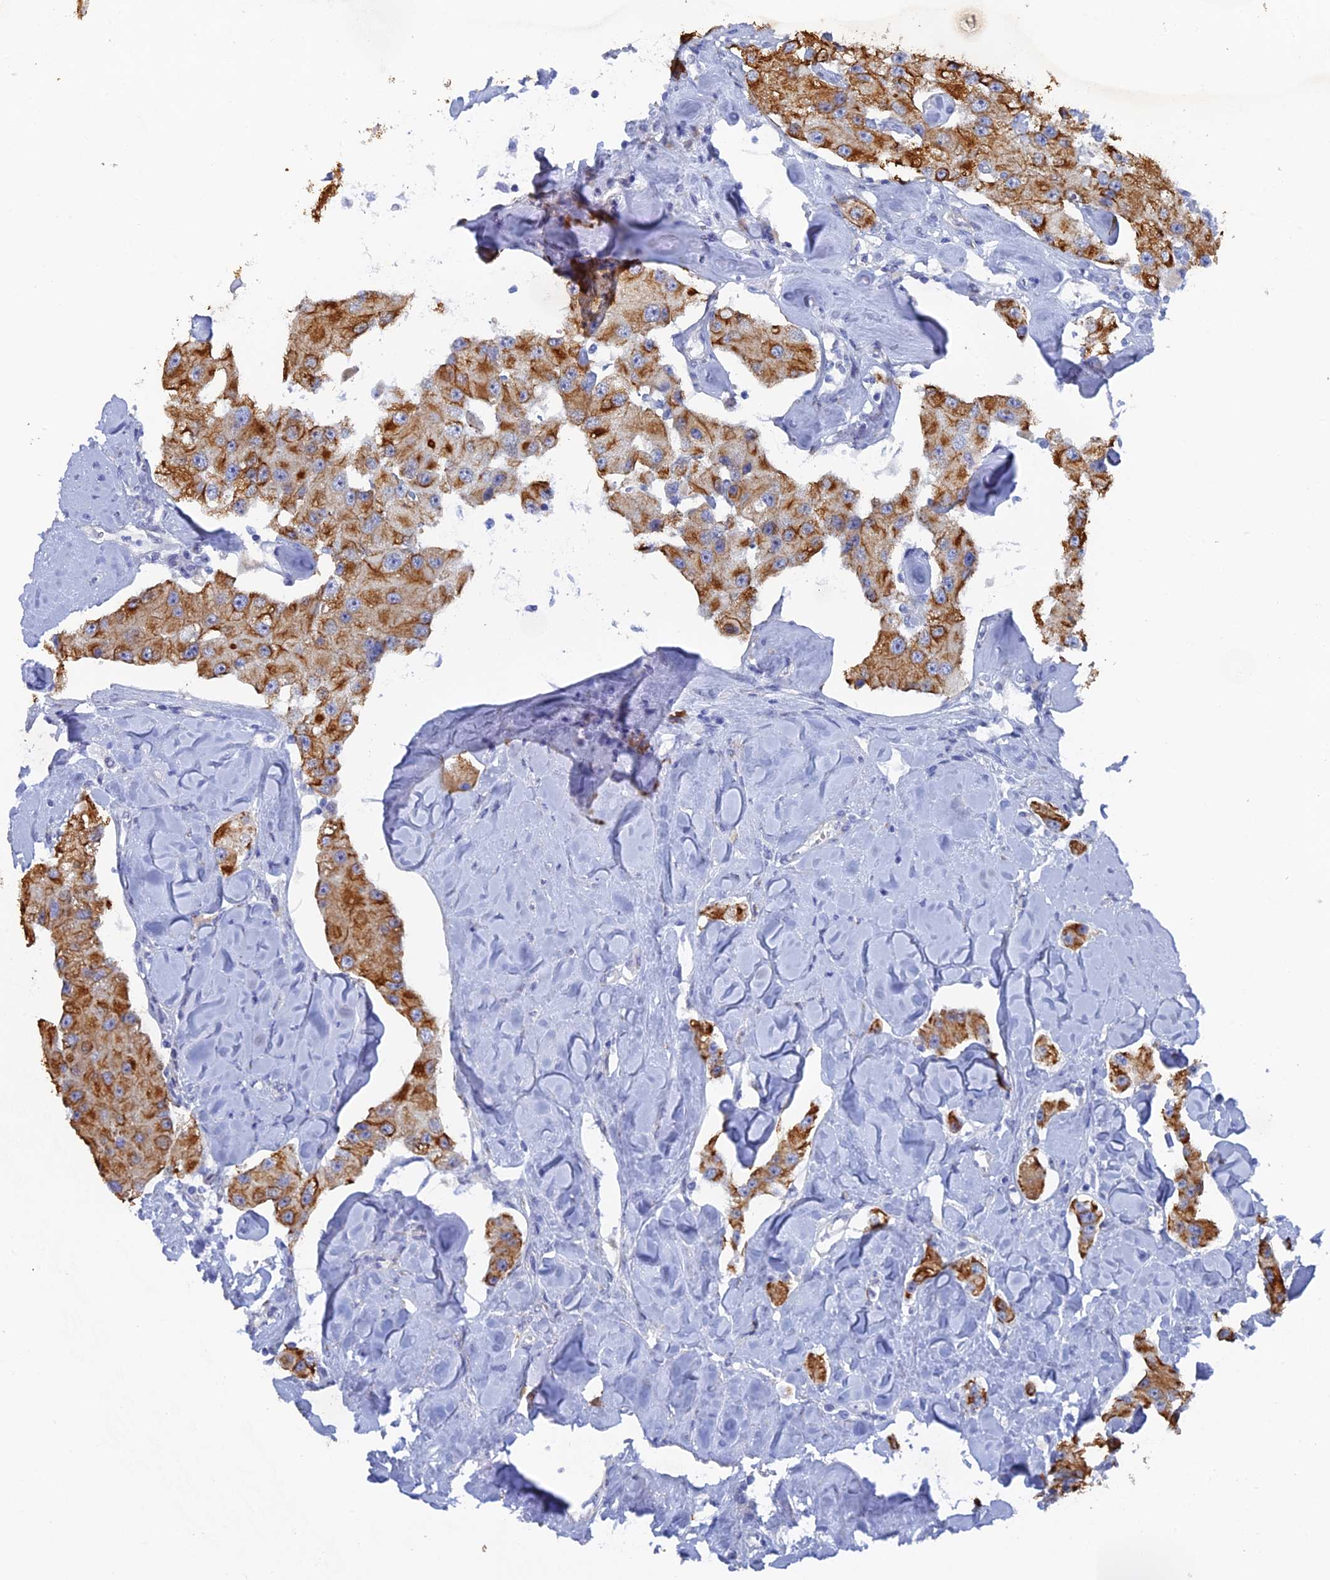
{"staining": {"intensity": "moderate", "quantity": ">75%", "location": "cytoplasmic/membranous"}, "tissue": "carcinoid", "cell_type": "Tumor cells", "image_type": "cancer", "snomed": [{"axis": "morphology", "description": "Carcinoid, malignant, NOS"}, {"axis": "topography", "description": "Pancreas"}], "caption": "Immunohistochemical staining of human carcinoid (malignant) reveals medium levels of moderate cytoplasmic/membranous protein positivity in approximately >75% of tumor cells.", "gene": "SRFBP1", "patient": {"sex": "male", "age": 41}}